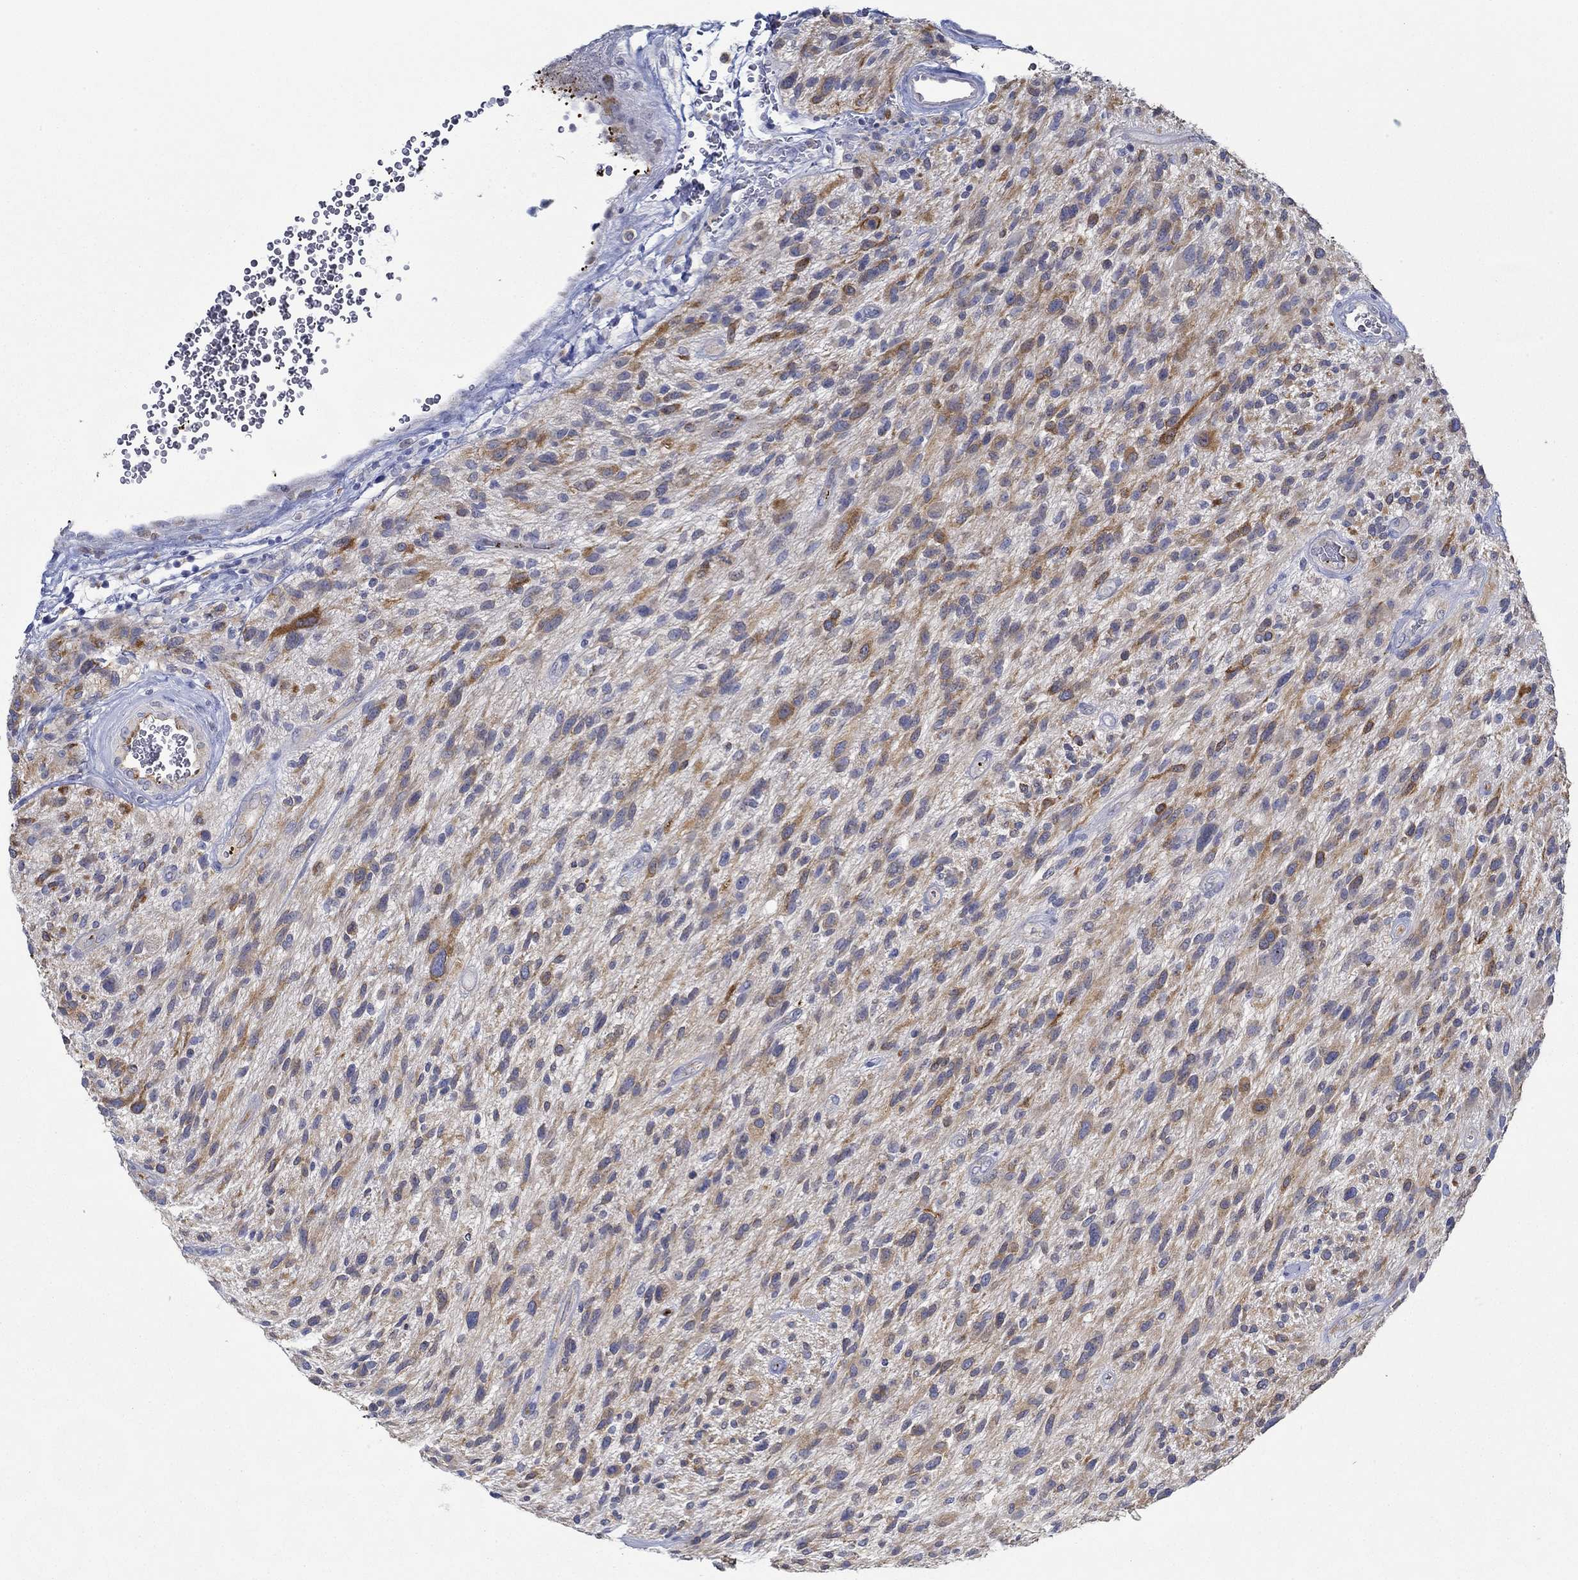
{"staining": {"intensity": "moderate", "quantity": "25%-75%", "location": "cytoplasmic/membranous"}, "tissue": "glioma", "cell_type": "Tumor cells", "image_type": "cancer", "snomed": [{"axis": "morphology", "description": "Glioma, malignant, High grade"}, {"axis": "topography", "description": "Brain"}], "caption": "Immunohistochemistry staining of glioma, which demonstrates medium levels of moderate cytoplasmic/membranous positivity in approximately 25%-75% of tumor cells indicating moderate cytoplasmic/membranous protein staining. The staining was performed using DAB (3,3'-diaminobenzidine) (brown) for protein detection and nuclei were counterstained in hematoxylin (blue).", "gene": "SLC27A3", "patient": {"sex": "male", "age": 47}}